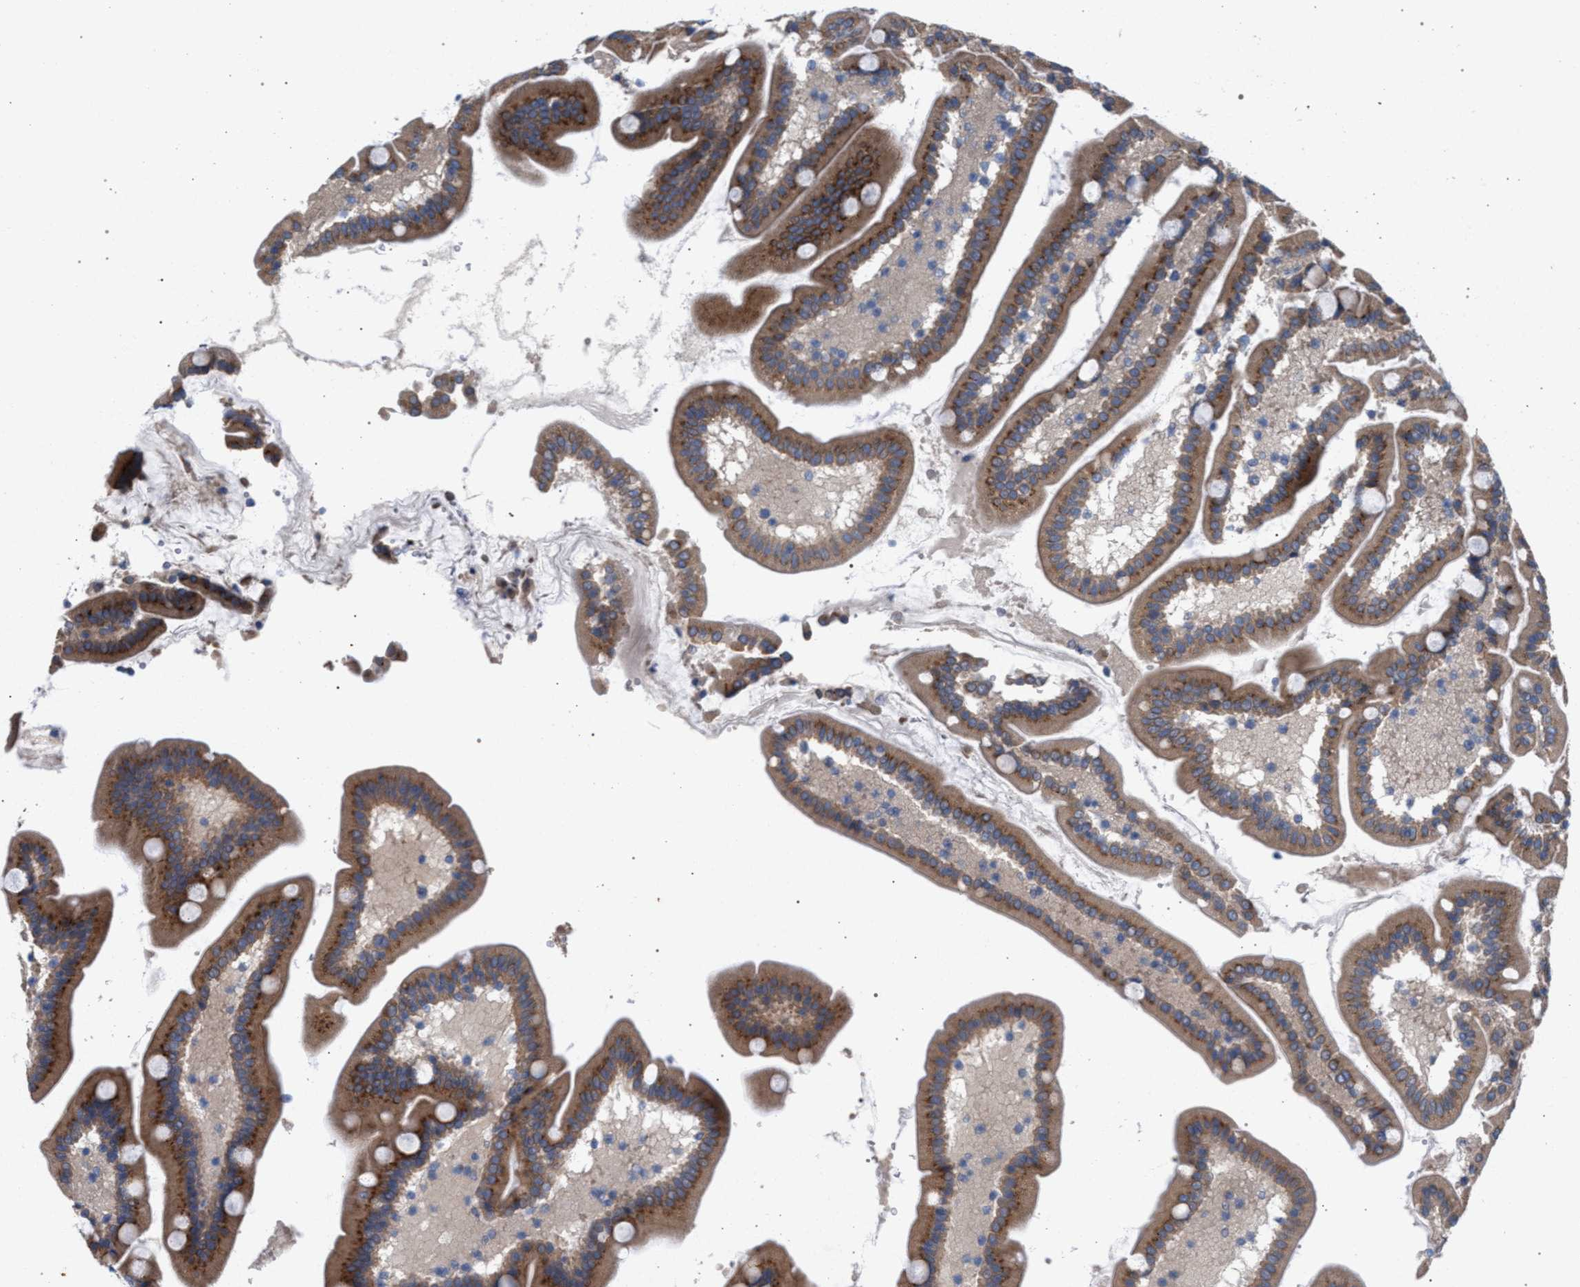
{"staining": {"intensity": "moderate", "quantity": ">75%", "location": "cytoplasmic/membranous"}, "tissue": "duodenum", "cell_type": "Glandular cells", "image_type": "normal", "snomed": [{"axis": "morphology", "description": "Normal tissue, NOS"}, {"axis": "topography", "description": "Duodenum"}], "caption": "Immunohistochemical staining of normal duodenum exhibits >75% levels of moderate cytoplasmic/membranous protein staining in about >75% of glandular cells. The staining was performed using DAB (3,3'-diaminobenzidine), with brown indicating positive protein expression. Nuclei are stained blue with hematoxylin.", "gene": "MAMDC2", "patient": {"sex": "male", "age": 54}}